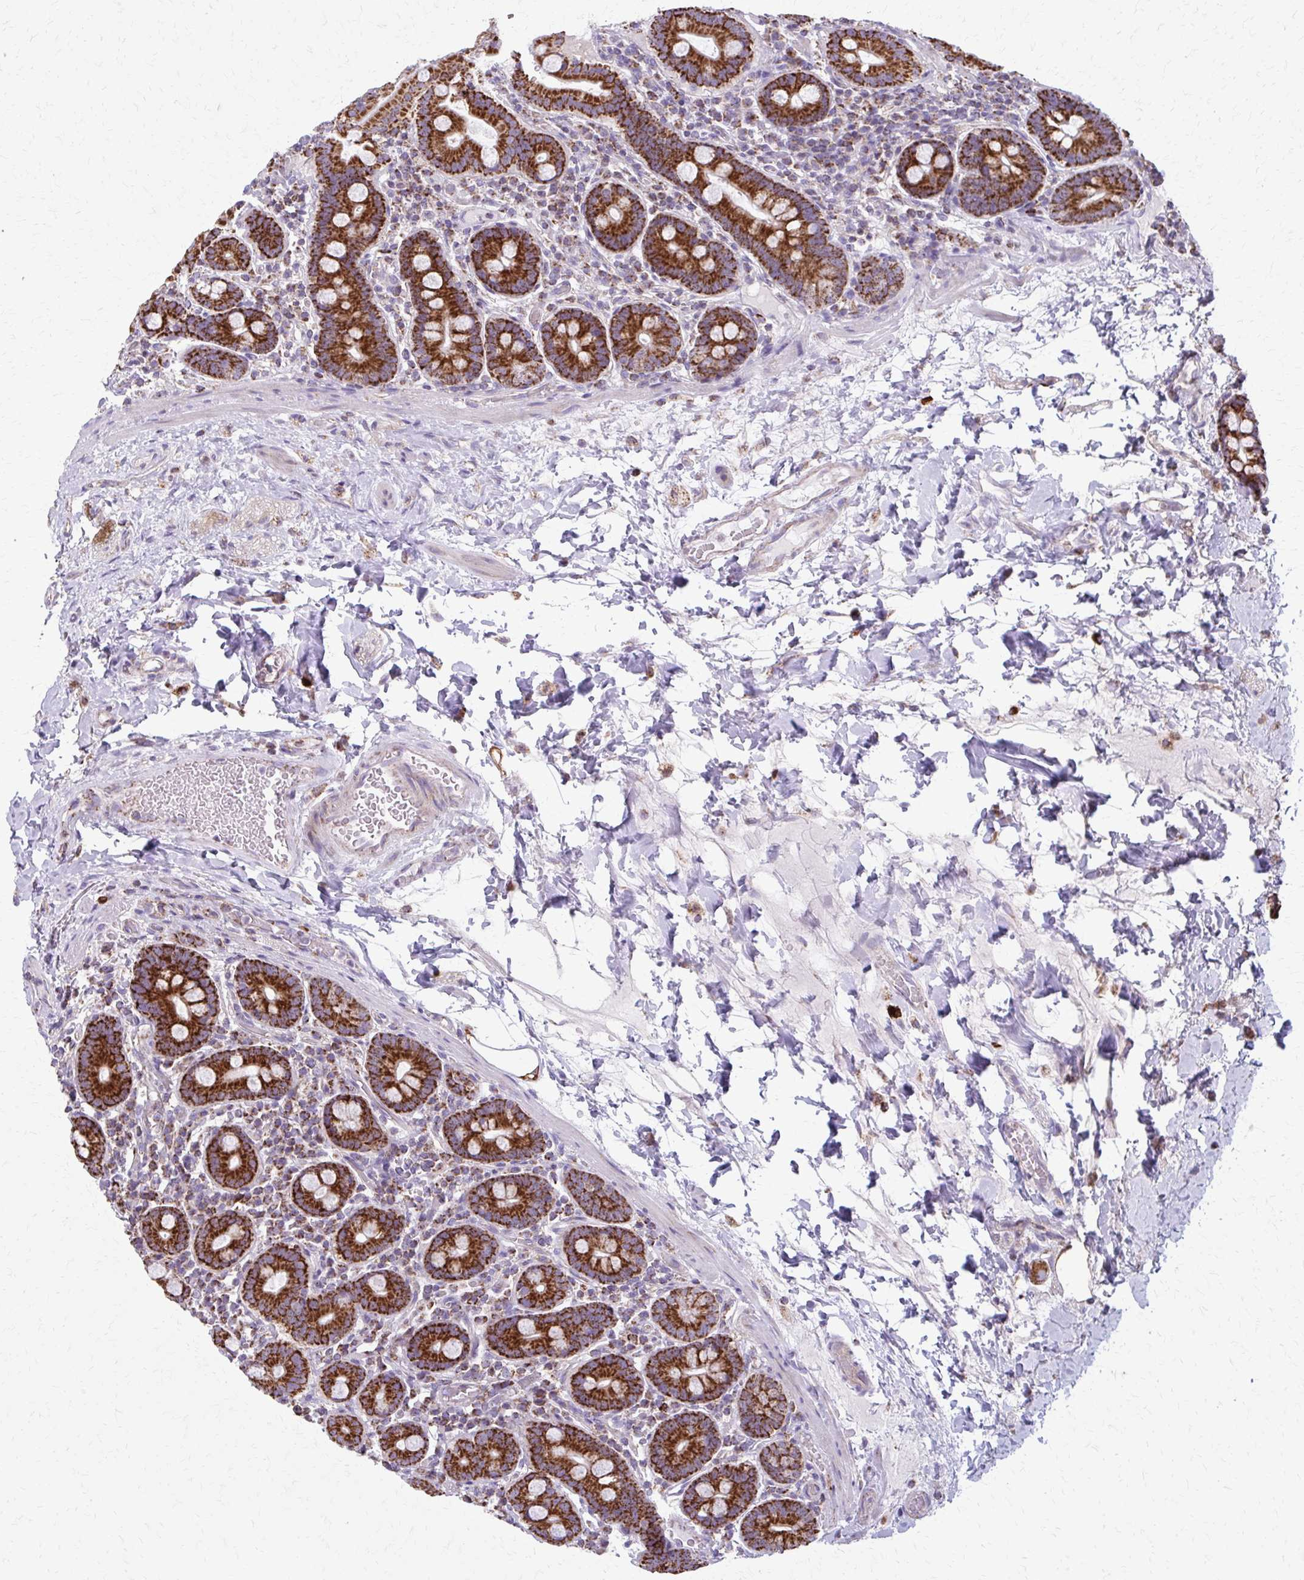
{"staining": {"intensity": "strong", "quantity": ">75%", "location": "cytoplasmic/membranous"}, "tissue": "small intestine", "cell_type": "Glandular cells", "image_type": "normal", "snomed": [{"axis": "morphology", "description": "Normal tissue, NOS"}, {"axis": "topography", "description": "Small intestine"}], "caption": "Strong cytoplasmic/membranous protein positivity is appreciated in about >75% of glandular cells in small intestine.", "gene": "TVP23A", "patient": {"sex": "male", "age": 26}}